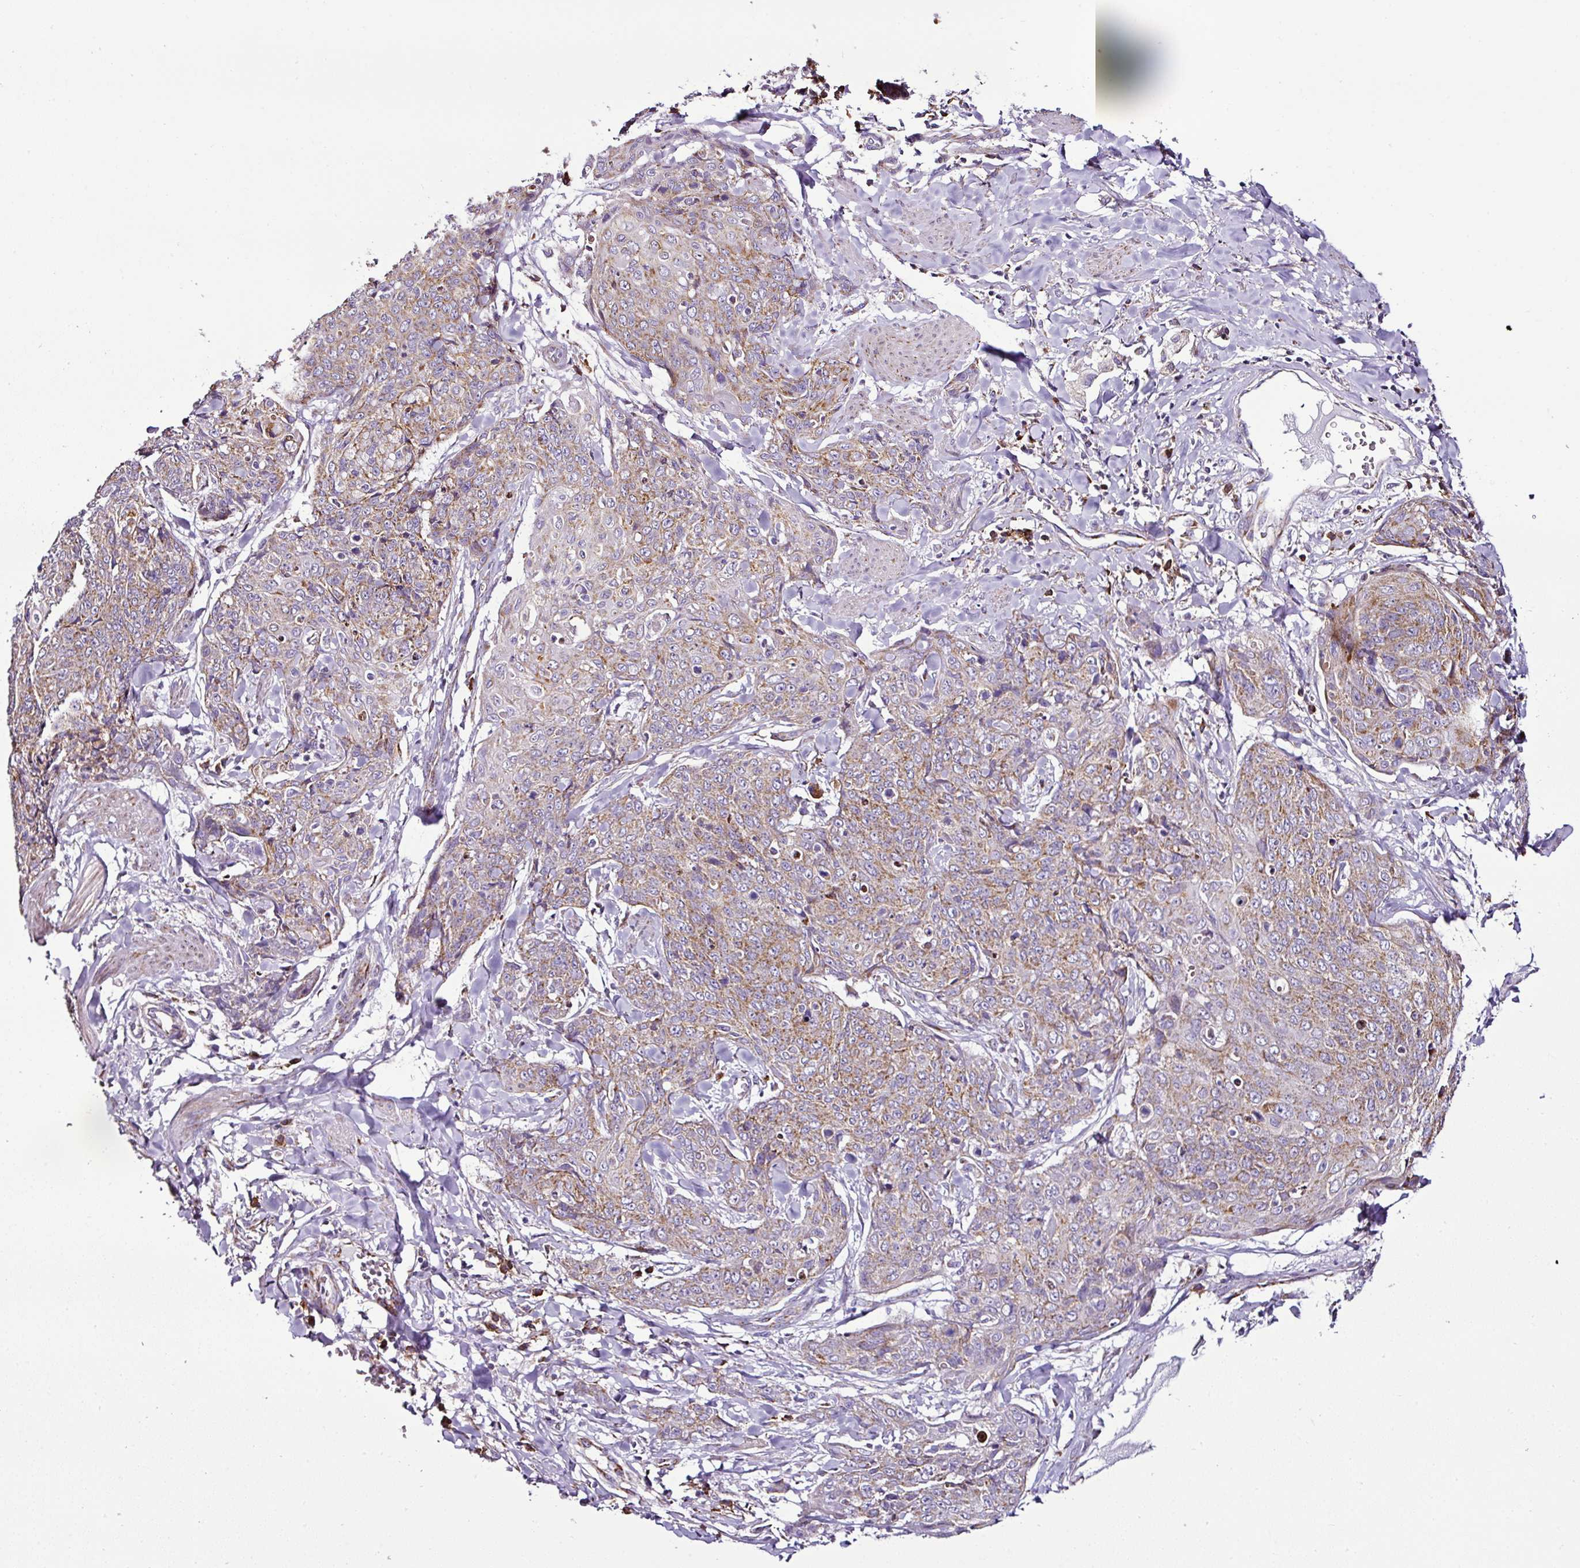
{"staining": {"intensity": "moderate", "quantity": ">75%", "location": "cytoplasmic/membranous"}, "tissue": "skin cancer", "cell_type": "Tumor cells", "image_type": "cancer", "snomed": [{"axis": "morphology", "description": "Squamous cell carcinoma, NOS"}, {"axis": "topography", "description": "Skin"}, {"axis": "topography", "description": "Vulva"}], "caption": "Protein staining displays moderate cytoplasmic/membranous staining in about >75% of tumor cells in skin cancer (squamous cell carcinoma).", "gene": "DPAGT1", "patient": {"sex": "female", "age": 85}}